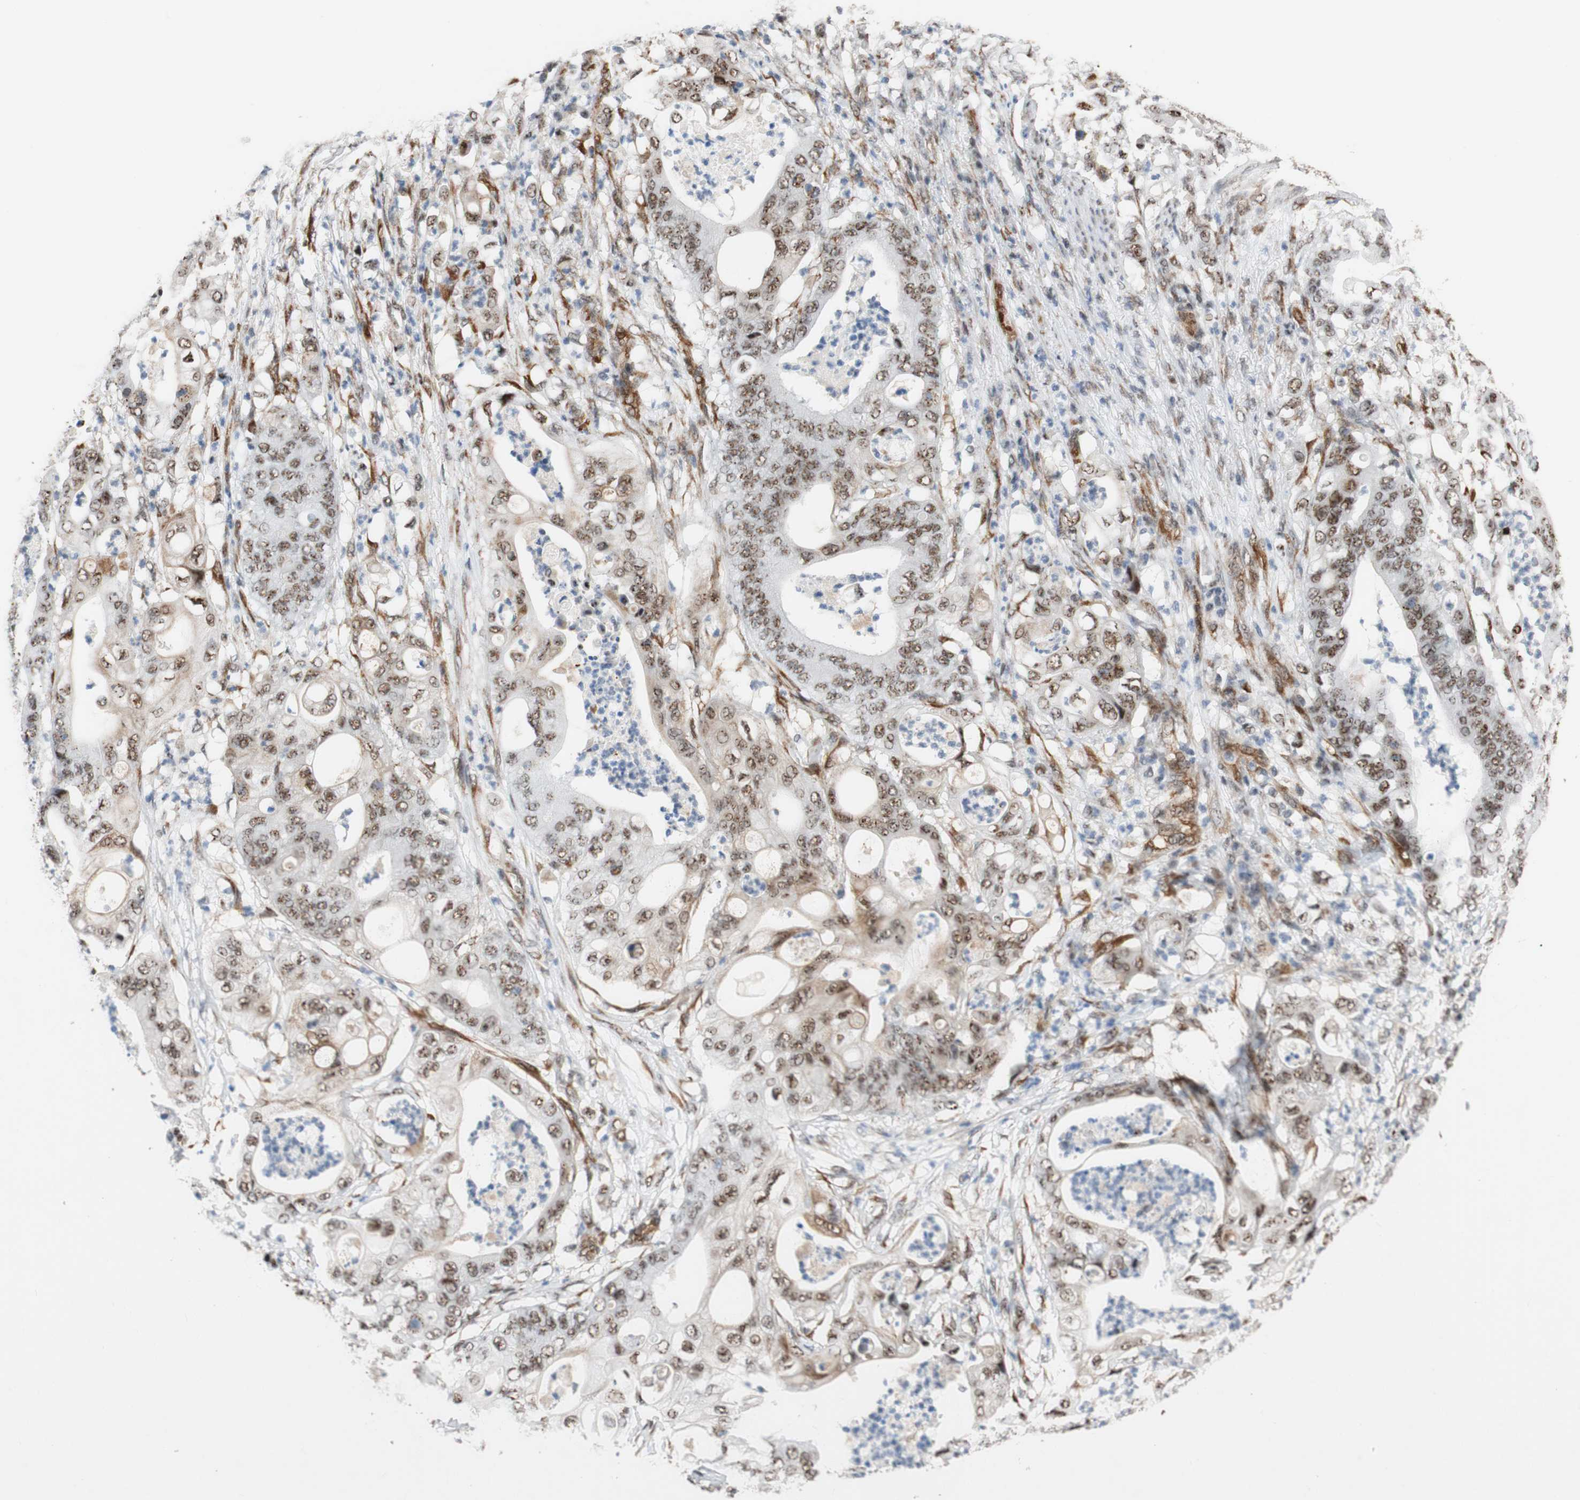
{"staining": {"intensity": "moderate", "quantity": ">75%", "location": "nuclear"}, "tissue": "stomach cancer", "cell_type": "Tumor cells", "image_type": "cancer", "snomed": [{"axis": "morphology", "description": "Adenocarcinoma, NOS"}, {"axis": "topography", "description": "Stomach"}], "caption": "The image reveals a brown stain indicating the presence of a protein in the nuclear of tumor cells in adenocarcinoma (stomach). (Stains: DAB in brown, nuclei in blue, Microscopy: brightfield microscopy at high magnification).", "gene": "SAP18", "patient": {"sex": "female", "age": 73}}